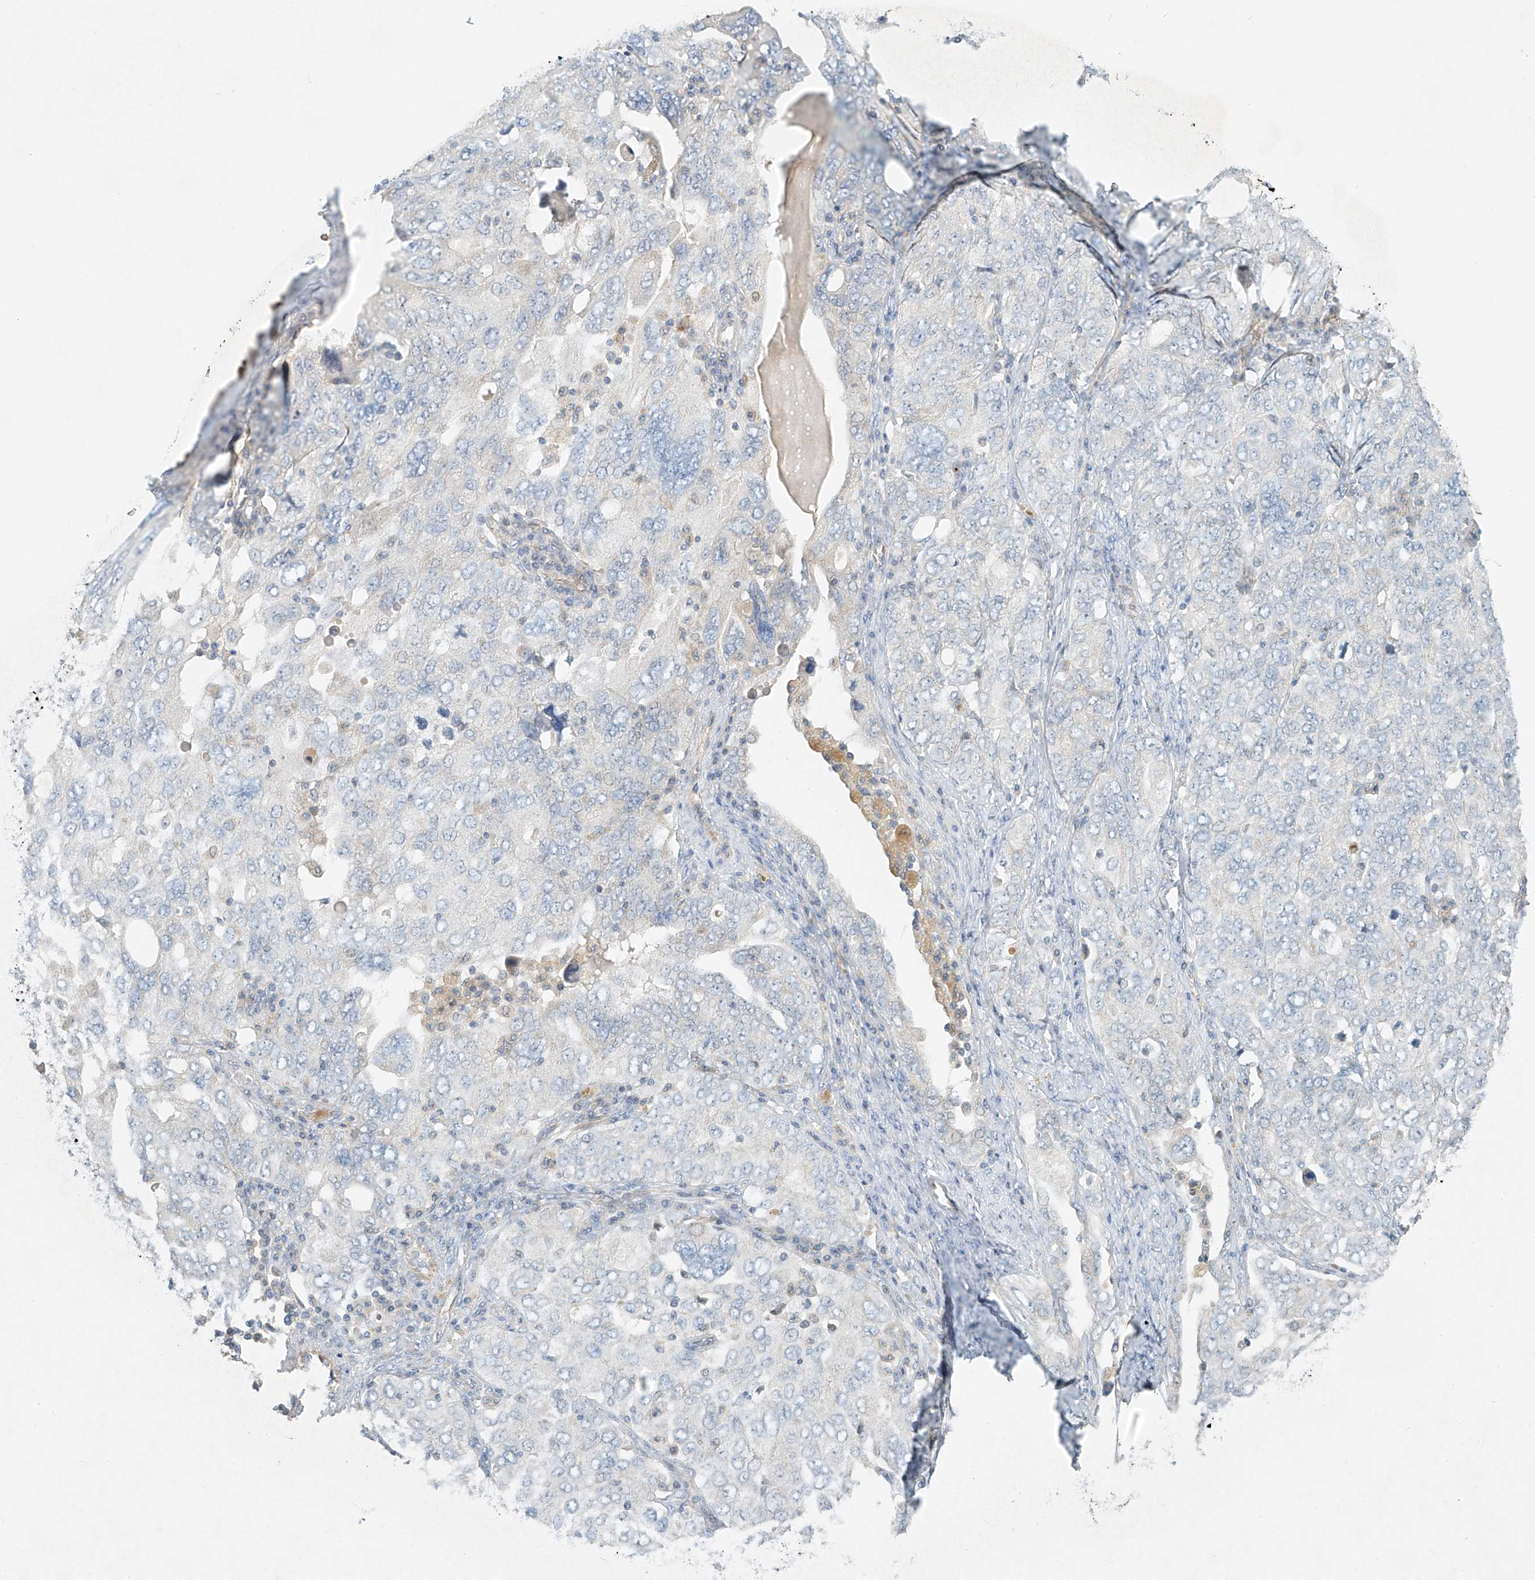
{"staining": {"intensity": "negative", "quantity": "none", "location": "none"}, "tissue": "ovarian cancer", "cell_type": "Tumor cells", "image_type": "cancer", "snomed": [{"axis": "morphology", "description": "Carcinoma, endometroid"}, {"axis": "topography", "description": "Ovary"}], "caption": "This histopathology image is of ovarian cancer (endometroid carcinoma) stained with immunohistochemistry to label a protein in brown with the nuclei are counter-stained blue. There is no expression in tumor cells. Nuclei are stained in blue.", "gene": "SYTL3", "patient": {"sex": "female", "age": 62}}